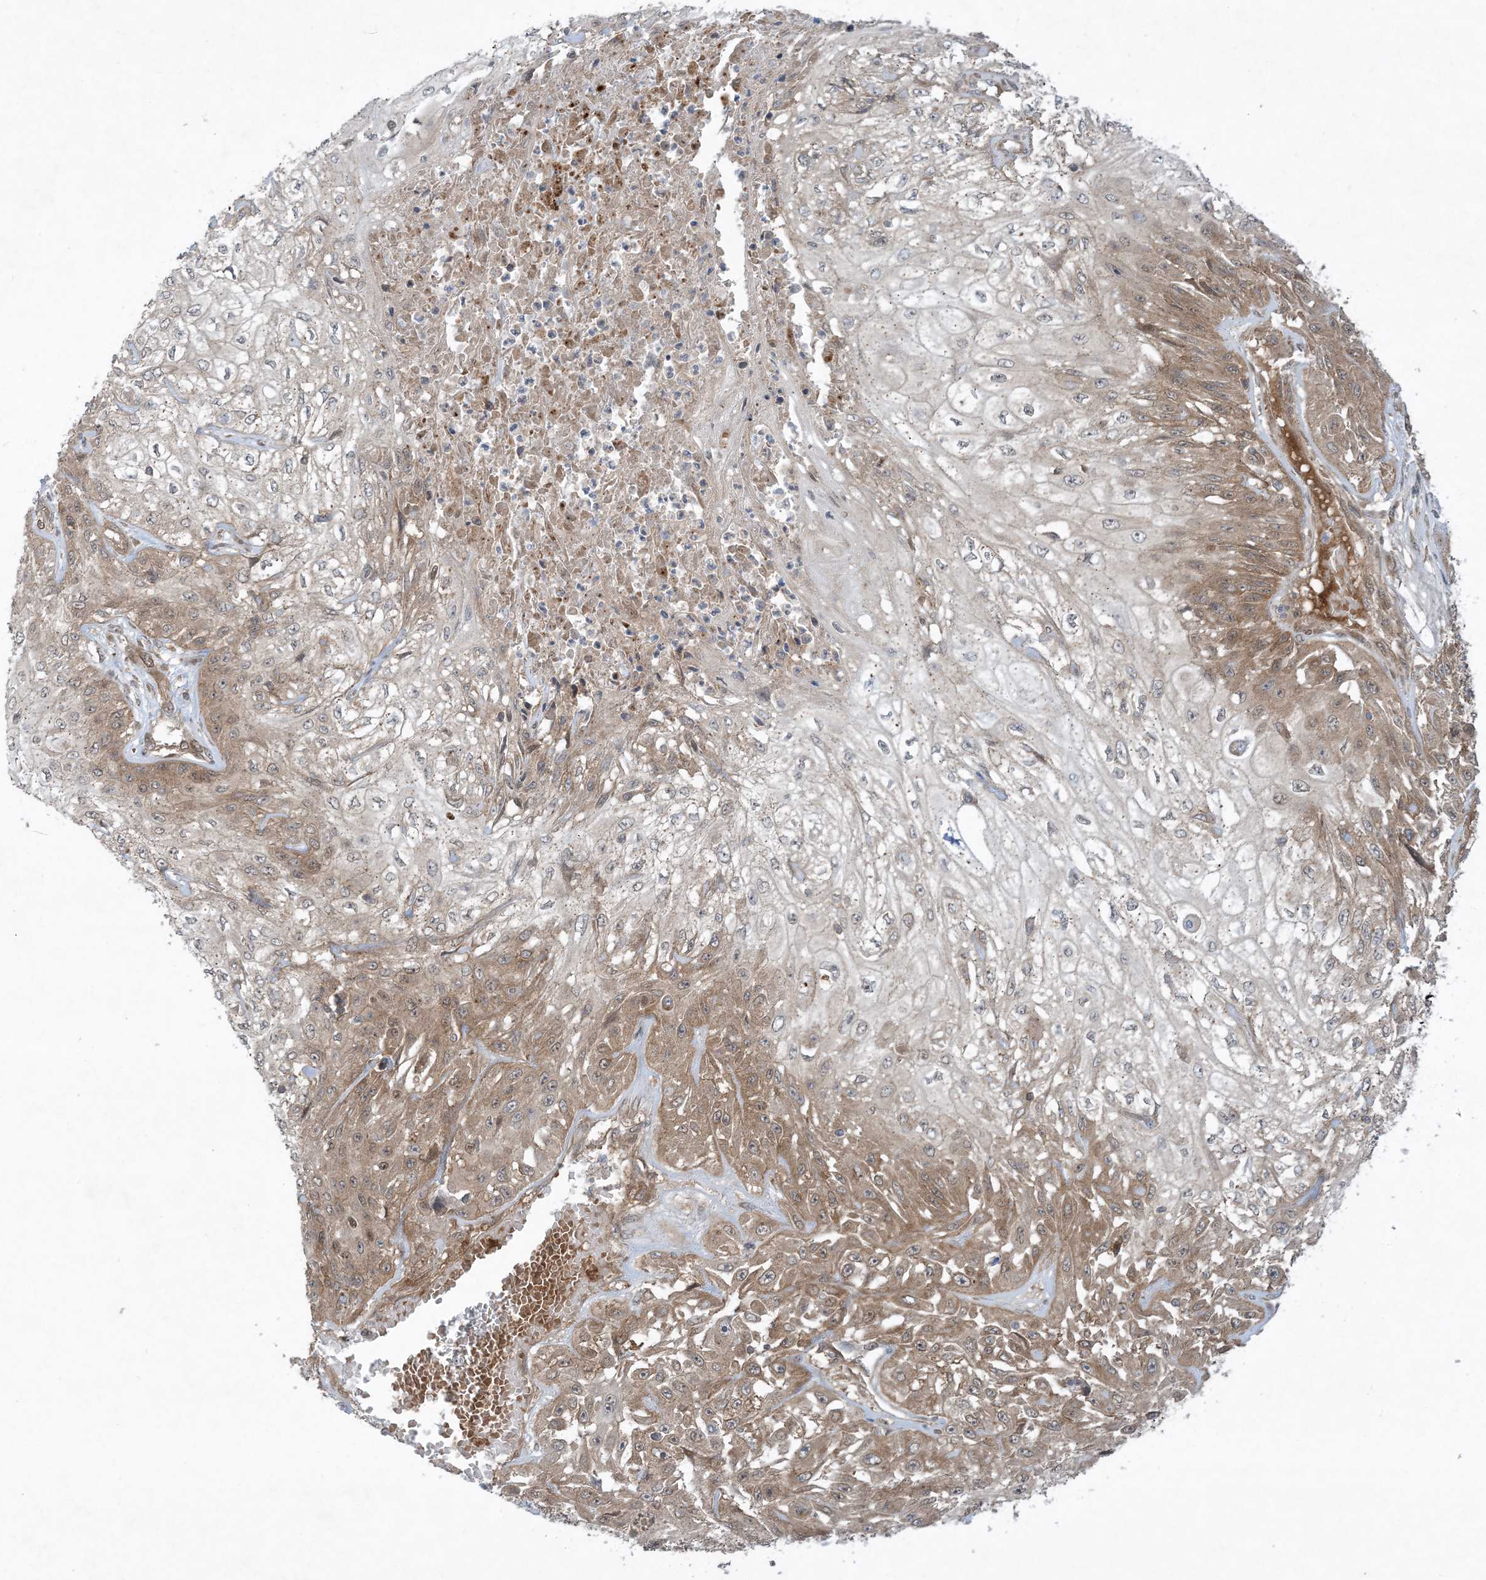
{"staining": {"intensity": "moderate", "quantity": "25%-75%", "location": "cytoplasmic/membranous"}, "tissue": "skin cancer", "cell_type": "Tumor cells", "image_type": "cancer", "snomed": [{"axis": "morphology", "description": "Squamous cell carcinoma, NOS"}, {"axis": "morphology", "description": "Squamous cell carcinoma, metastatic, NOS"}, {"axis": "topography", "description": "Skin"}, {"axis": "topography", "description": "Lymph node"}], "caption": "Tumor cells exhibit medium levels of moderate cytoplasmic/membranous staining in approximately 25%-75% of cells in skin squamous cell carcinoma.", "gene": "STAM2", "patient": {"sex": "male", "age": 75}}